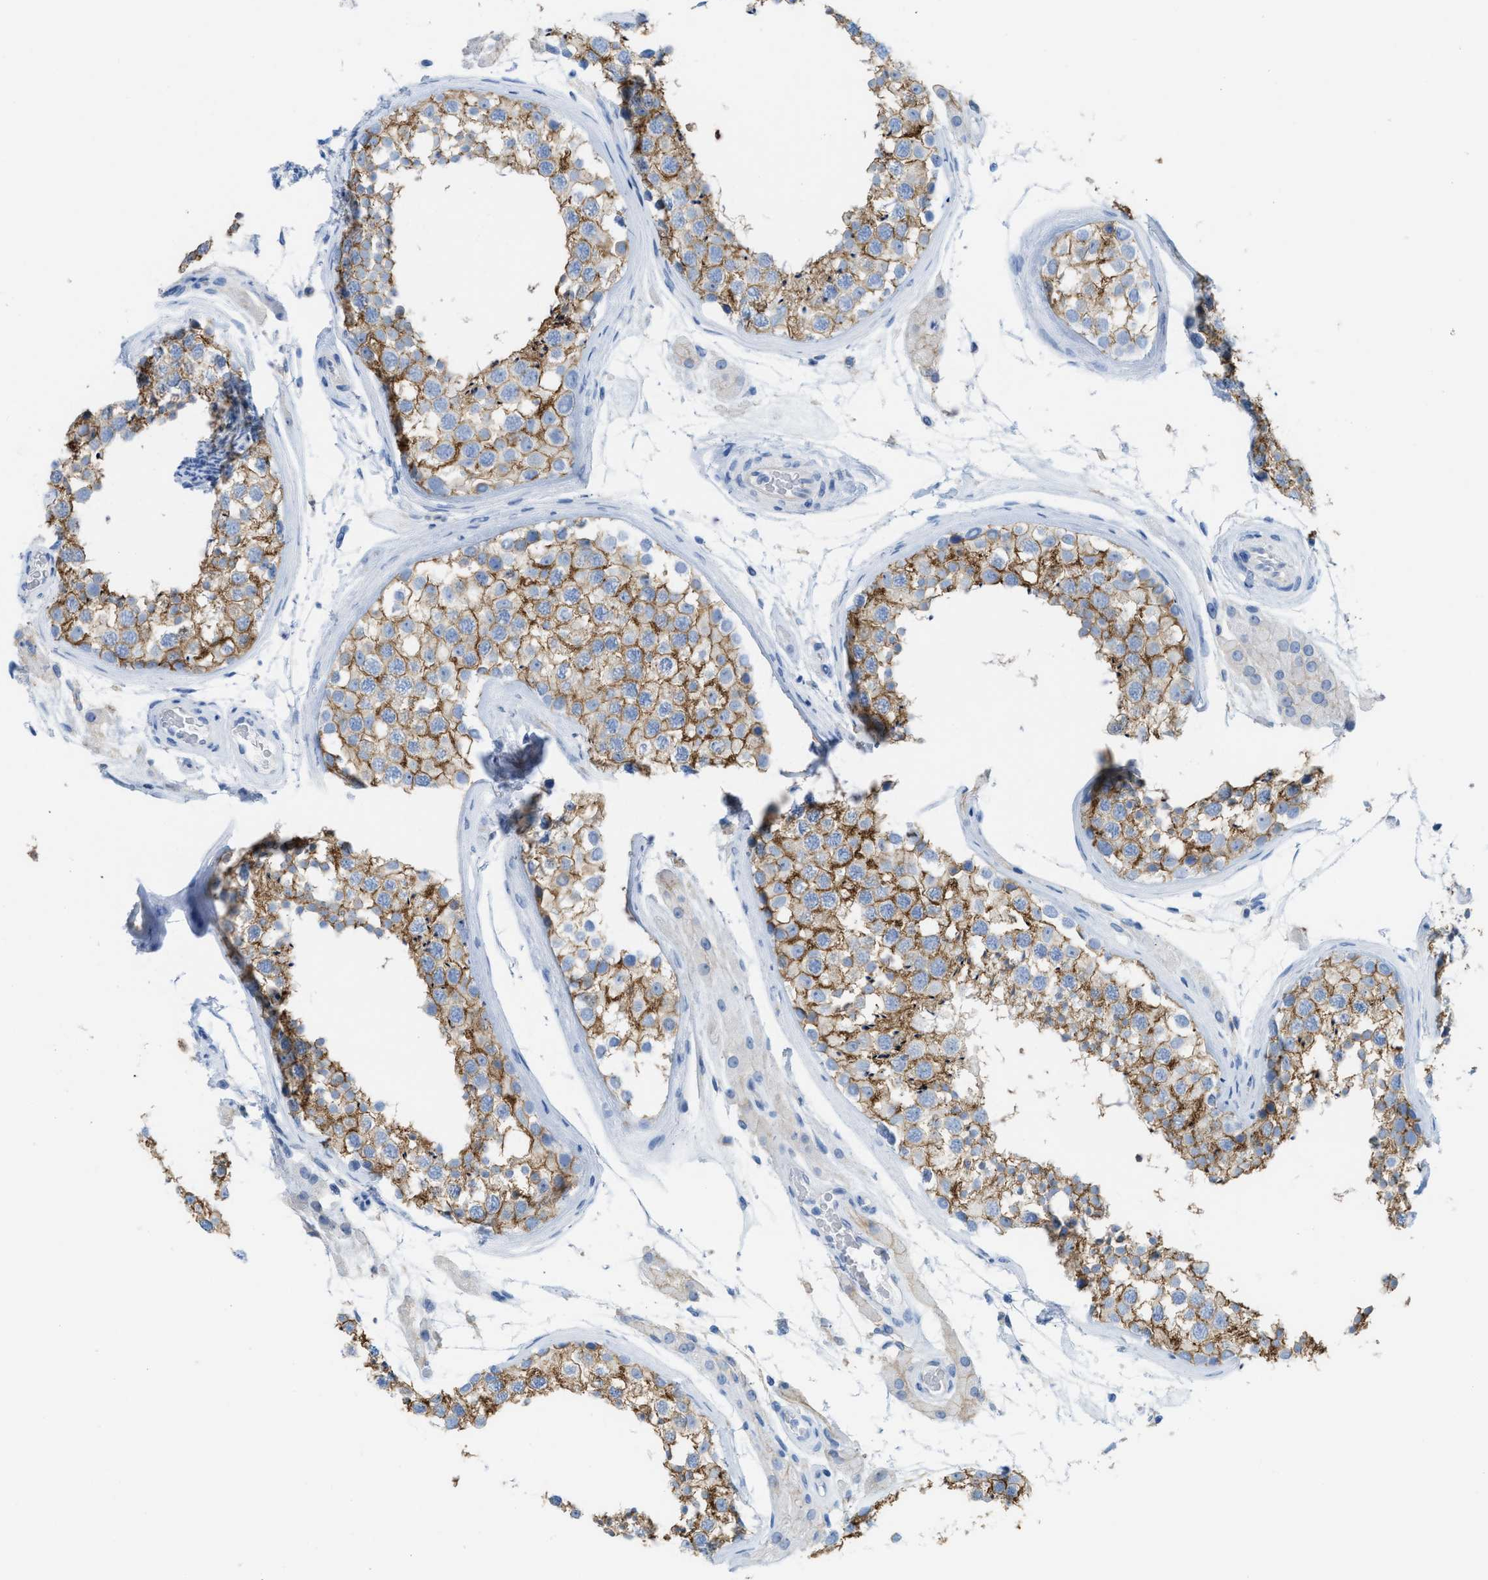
{"staining": {"intensity": "moderate", "quantity": ">75%", "location": "cytoplasmic/membranous"}, "tissue": "testis", "cell_type": "Cells in seminiferous ducts", "image_type": "normal", "snomed": [{"axis": "morphology", "description": "Normal tissue, NOS"}, {"axis": "topography", "description": "Testis"}], "caption": "The image demonstrates immunohistochemical staining of normal testis. There is moderate cytoplasmic/membranous staining is identified in approximately >75% of cells in seminiferous ducts. The staining is performed using DAB (3,3'-diaminobenzidine) brown chromogen to label protein expression. The nuclei are counter-stained blue using hematoxylin.", "gene": "SLC3A2", "patient": {"sex": "male", "age": 46}}